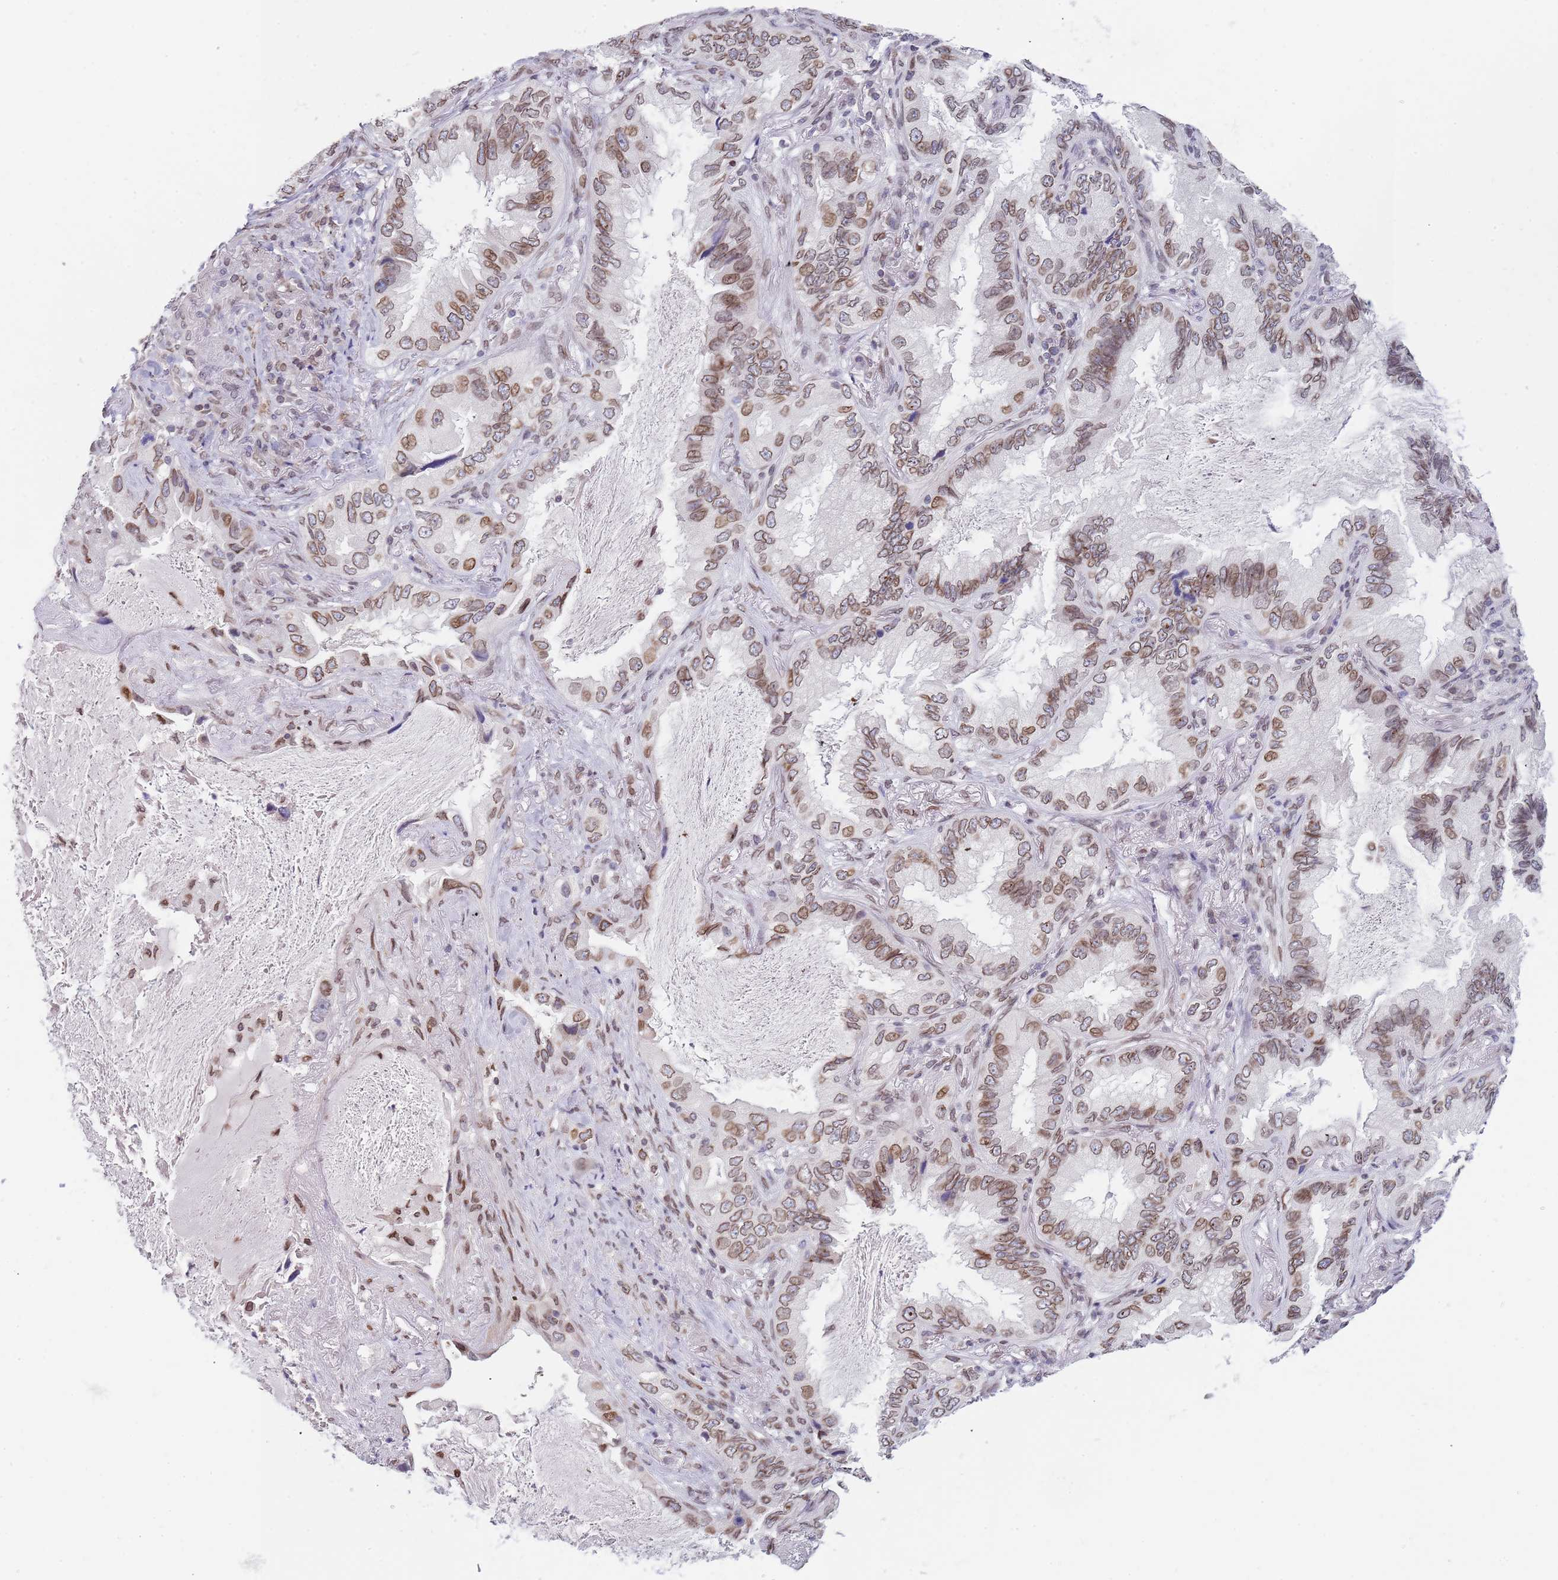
{"staining": {"intensity": "moderate", "quantity": ">75%", "location": "cytoplasmic/membranous,nuclear"}, "tissue": "lung cancer", "cell_type": "Tumor cells", "image_type": "cancer", "snomed": [{"axis": "morphology", "description": "Adenocarcinoma, NOS"}, {"axis": "topography", "description": "Lung"}], "caption": "Tumor cells exhibit medium levels of moderate cytoplasmic/membranous and nuclear staining in approximately >75% of cells in adenocarcinoma (lung).", "gene": "KLHDC2", "patient": {"sex": "female", "age": 69}}